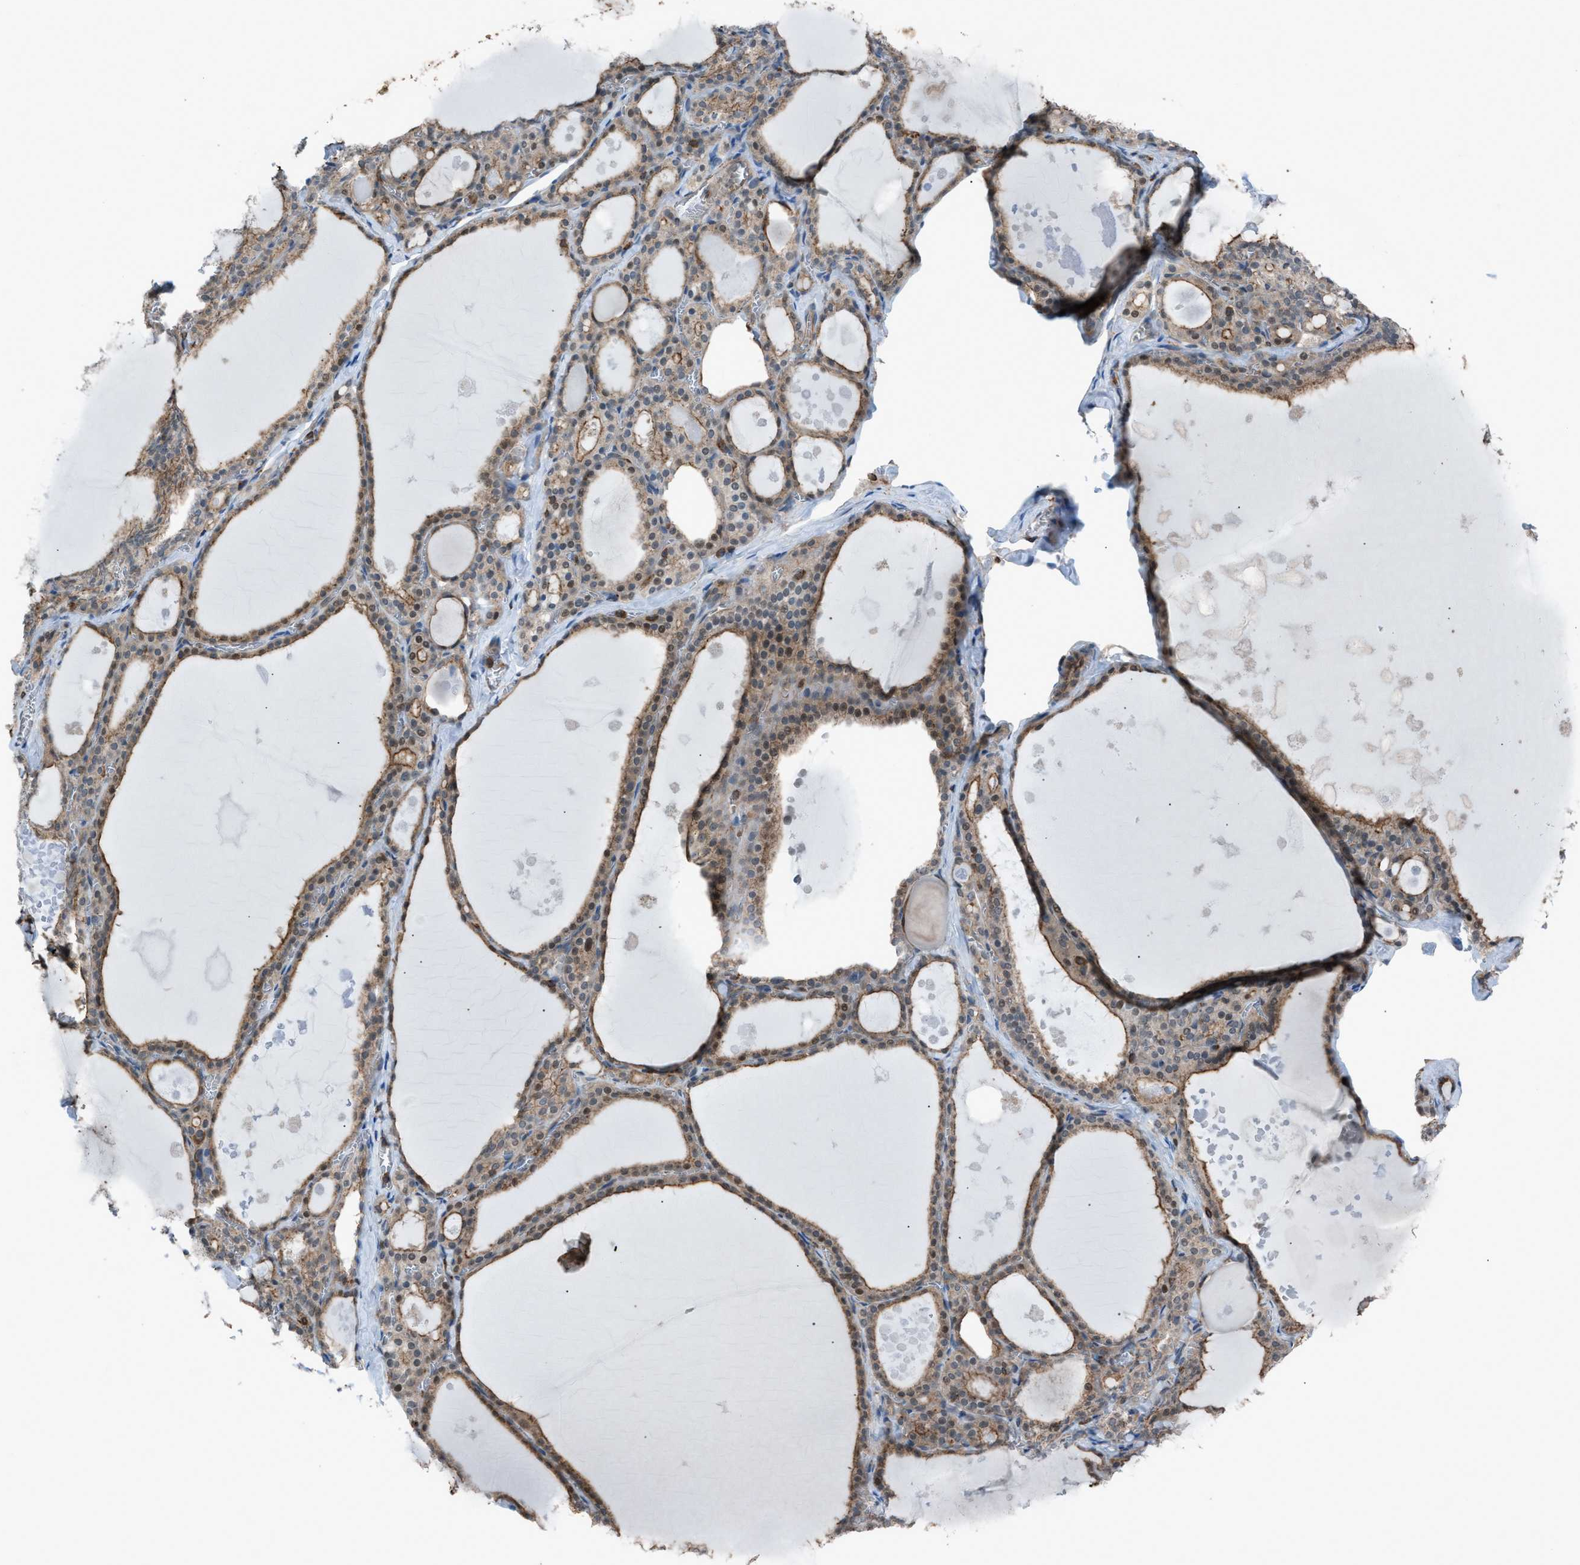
{"staining": {"intensity": "moderate", "quantity": ">75%", "location": "cytoplasmic/membranous"}, "tissue": "thyroid gland", "cell_type": "Glandular cells", "image_type": "normal", "snomed": [{"axis": "morphology", "description": "Normal tissue, NOS"}, {"axis": "topography", "description": "Thyroid gland"}], "caption": "A medium amount of moderate cytoplasmic/membranous staining is present in about >75% of glandular cells in unremarkable thyroid gland. The staining was performed using DAB, with brown indicating positive protein expression. Nuclei are stained blue with hematoxylin.", "gene": "DYRK1A", "patient": {"sex": "male", "age": 56}}